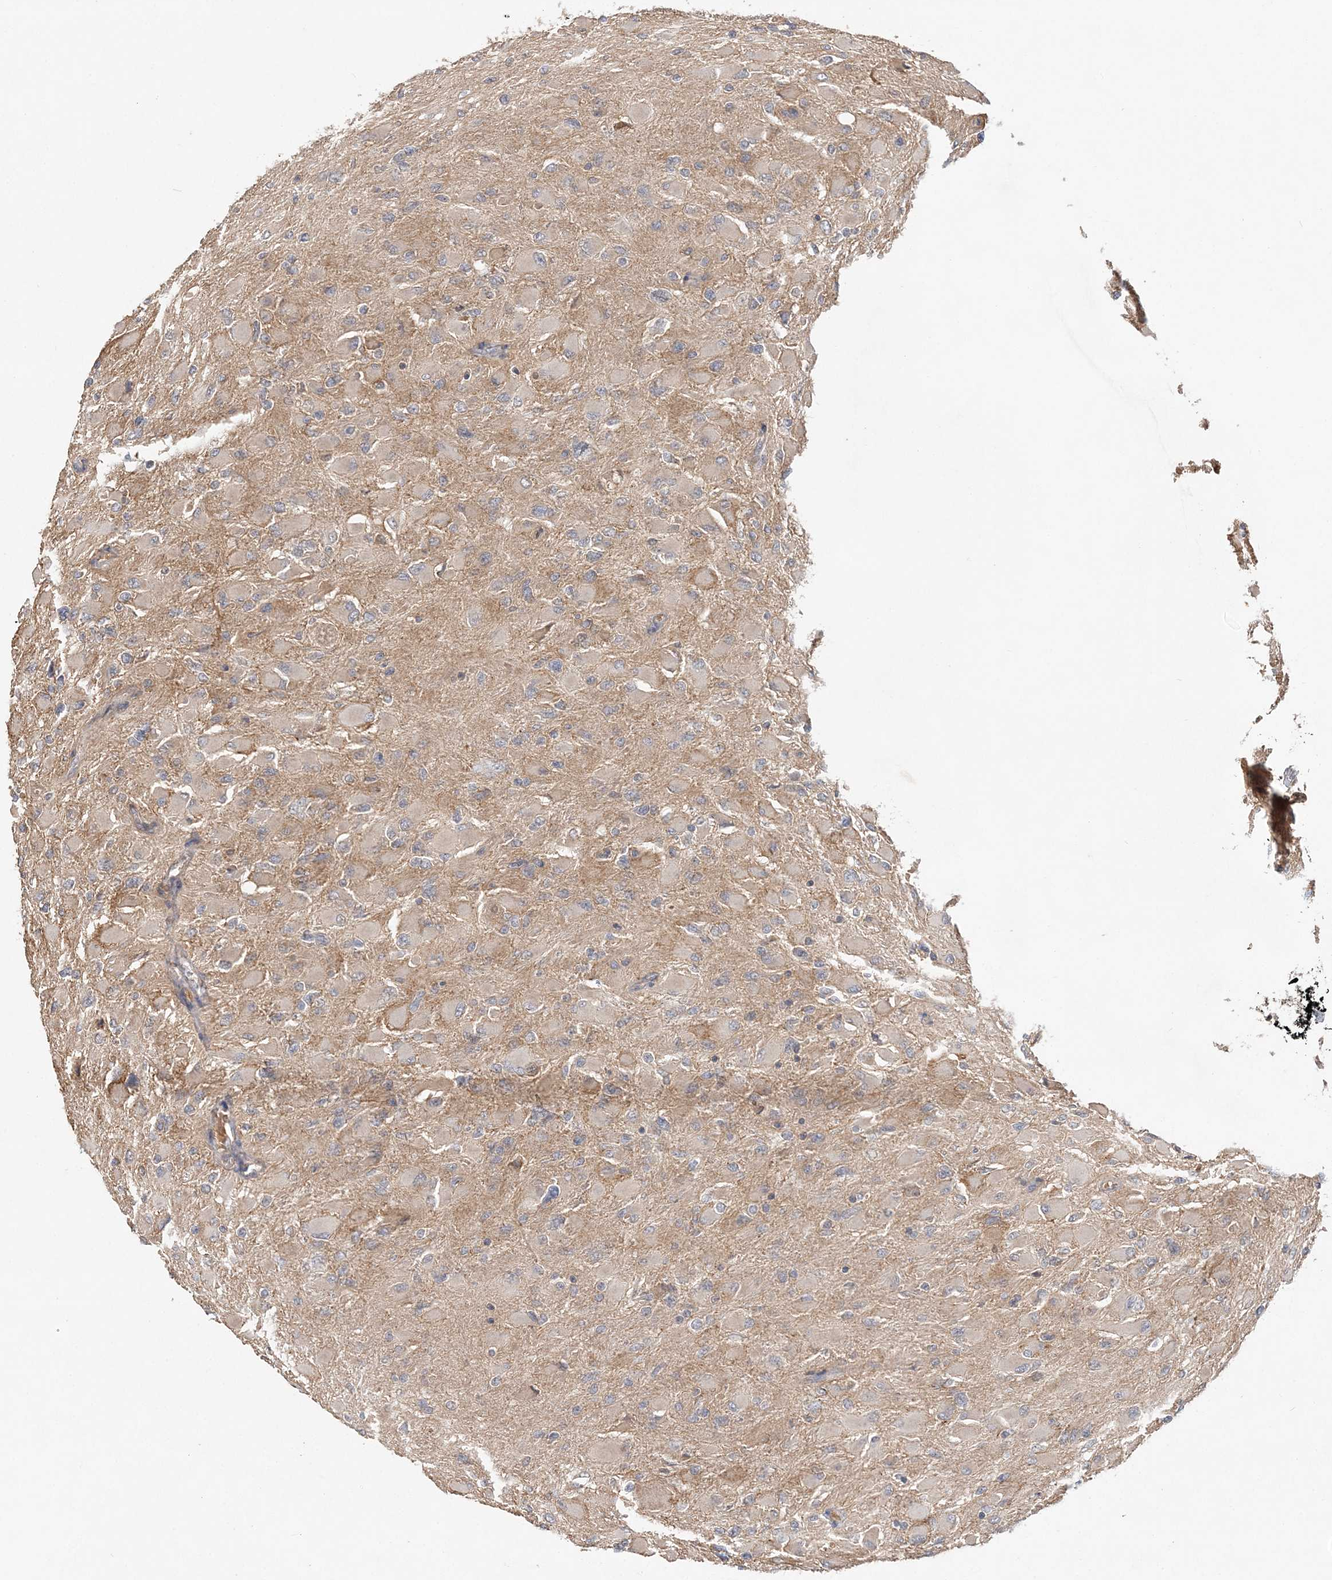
{"staining": {"intensity": "weak", "quantity": "<25%", "location": "cytoplasmic/membranous"}, "tissue": "glioma", "cell_type": "Tumor cells", "image_type": "cancer", "snomed": [{"axis": "morphology", "description": "Glioma, malignant, High grade"}, {"axis": "topography", "description": "Cerebral cortex"}], "caption": "A micrograph of glioma stained for a protein shows no brown staining in tumor cells.", "gene": "SYCP3", "patient": {"sex": "female", "age": 36}}